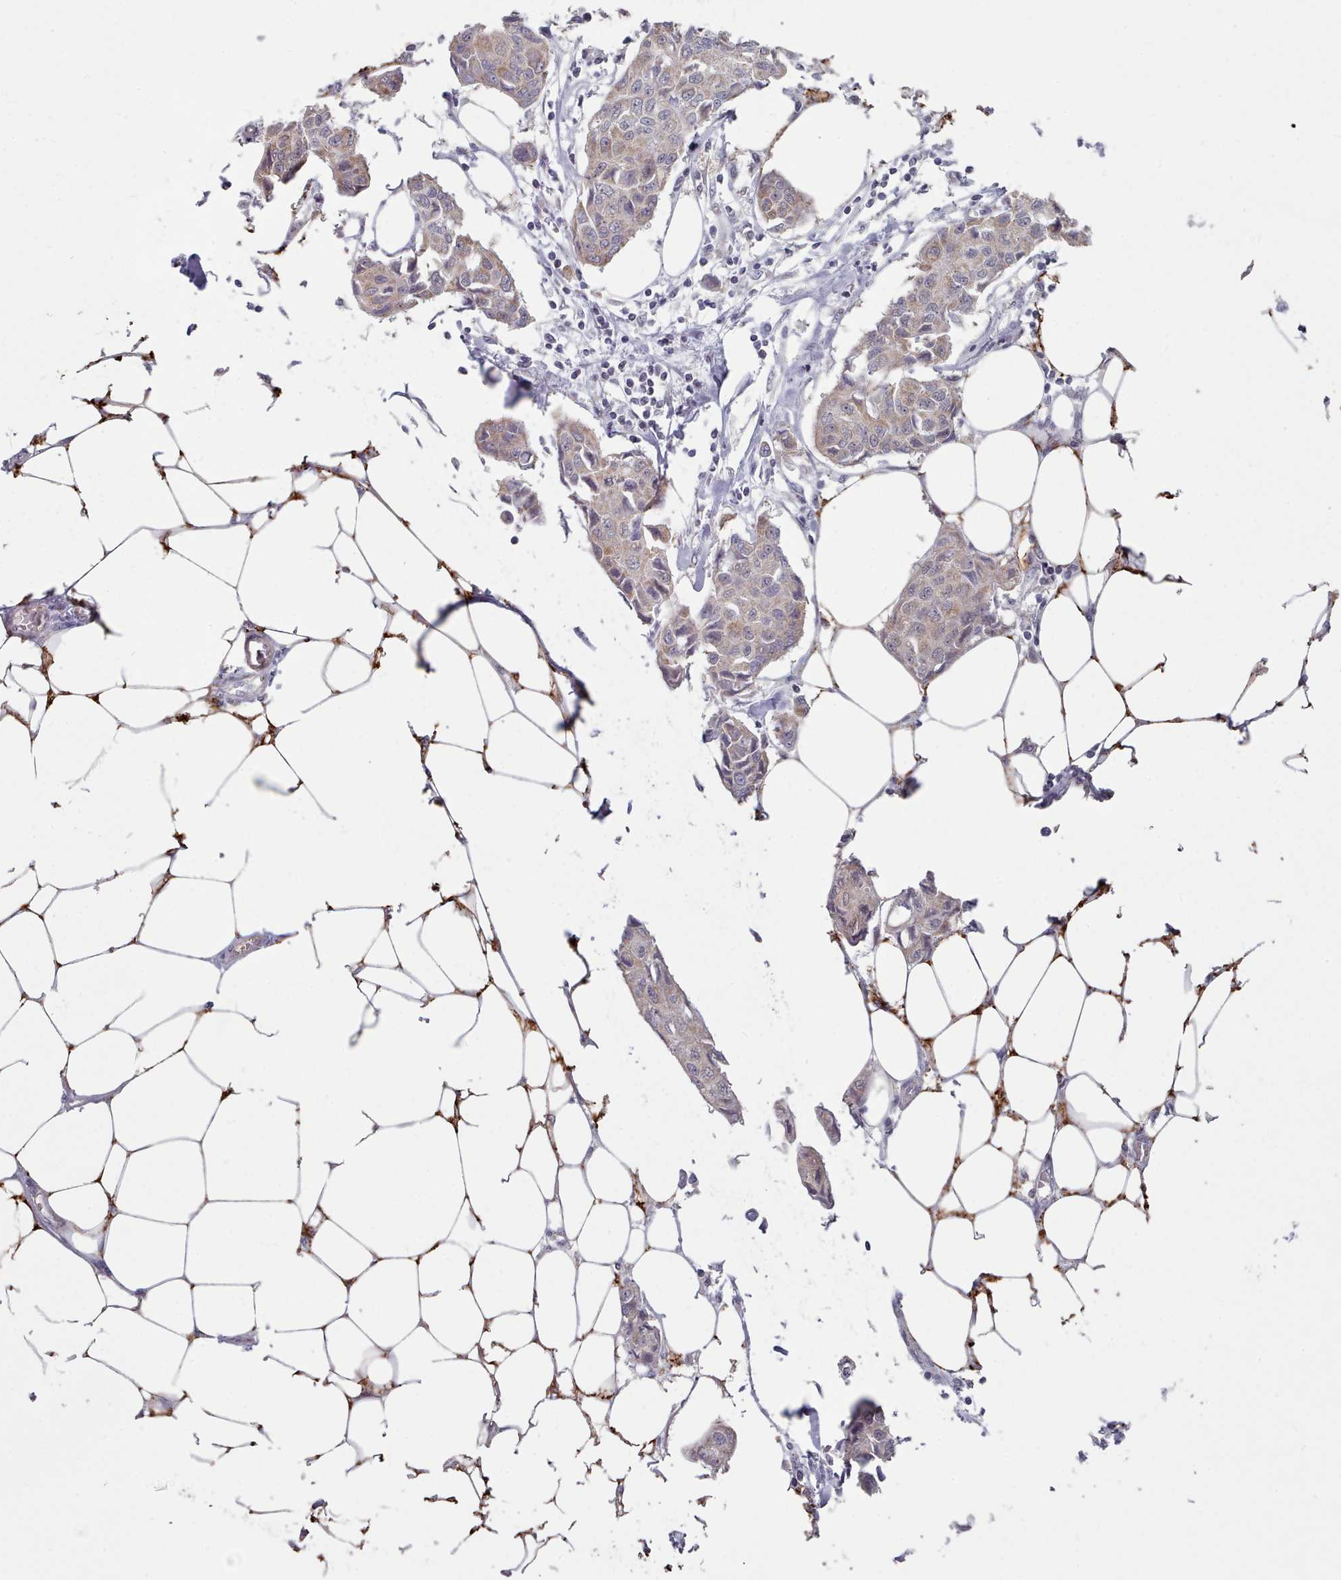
{"staining": {"intensity": "weak", "quantity": "25%-75%", "location": "cytoplasmic/membranous"}, "tissue": "breast cancer", "cell_type": "Tumor cells", "image_type": "cancer", "snomed": [{"axis": "morphology", "description": "Duct carcinoma"}, {"axis": "topography", "description": "Breast"}, {"axis": "topography", "description": "Lymph node"}], "caption": "Breast cancer was stained to show a protein in brown. There is low levels of weak cytoplasmic/membranous staining in about 25%-75% of tumor cells. The staining was performed using DAB (3,3'-diaminobenzidine), with brown indicating positive protein expression. Nuclei are stained blue with hematoxylin.", "gene": "TRARG1", "patient": {"sex": "female", "age": 80}}